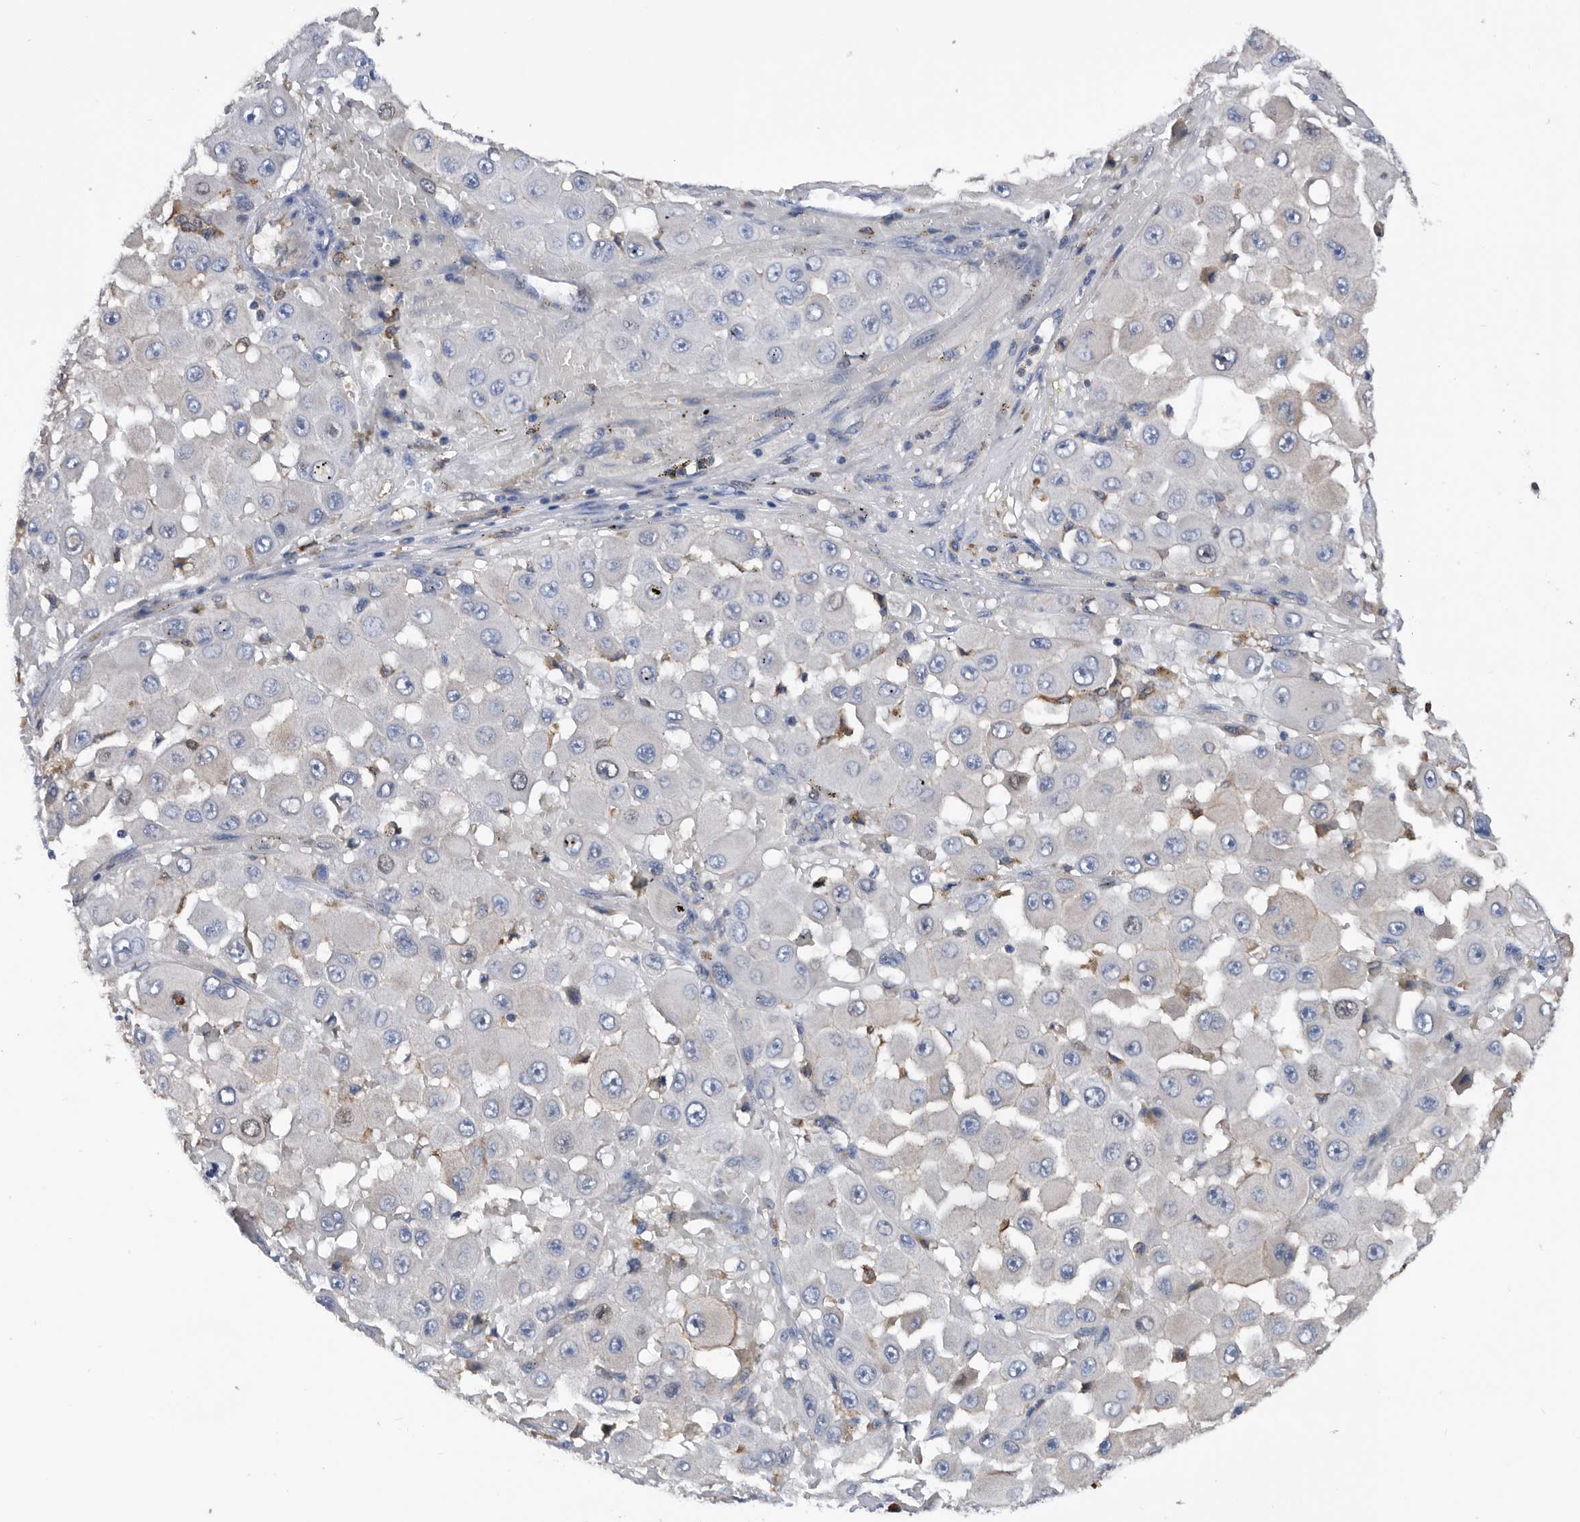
{"staining": {"intensity": "moderate", "quantity": "<25%", "location": "cytoplasmic/membranous"}, "tissue": "melanoma", "cell_type": "Tumor cells", "image_type": "cancer", "snomed": [{"axis": "morphology", "description": "Malignant melanoma, NOS"}, {"axis": "topography", "description": "Skin"}], "caption": "A brown stain highlights moderate cytoplasmic/membranous positivity of a protein in malignant melanoma tumor cells. Using DAB (brown) and hematoxylin (blue) stains, captured at high magnification using brightfield microscopy.", "gene": "ATAD2", "patient": {"sex": "female", "age": 81}}